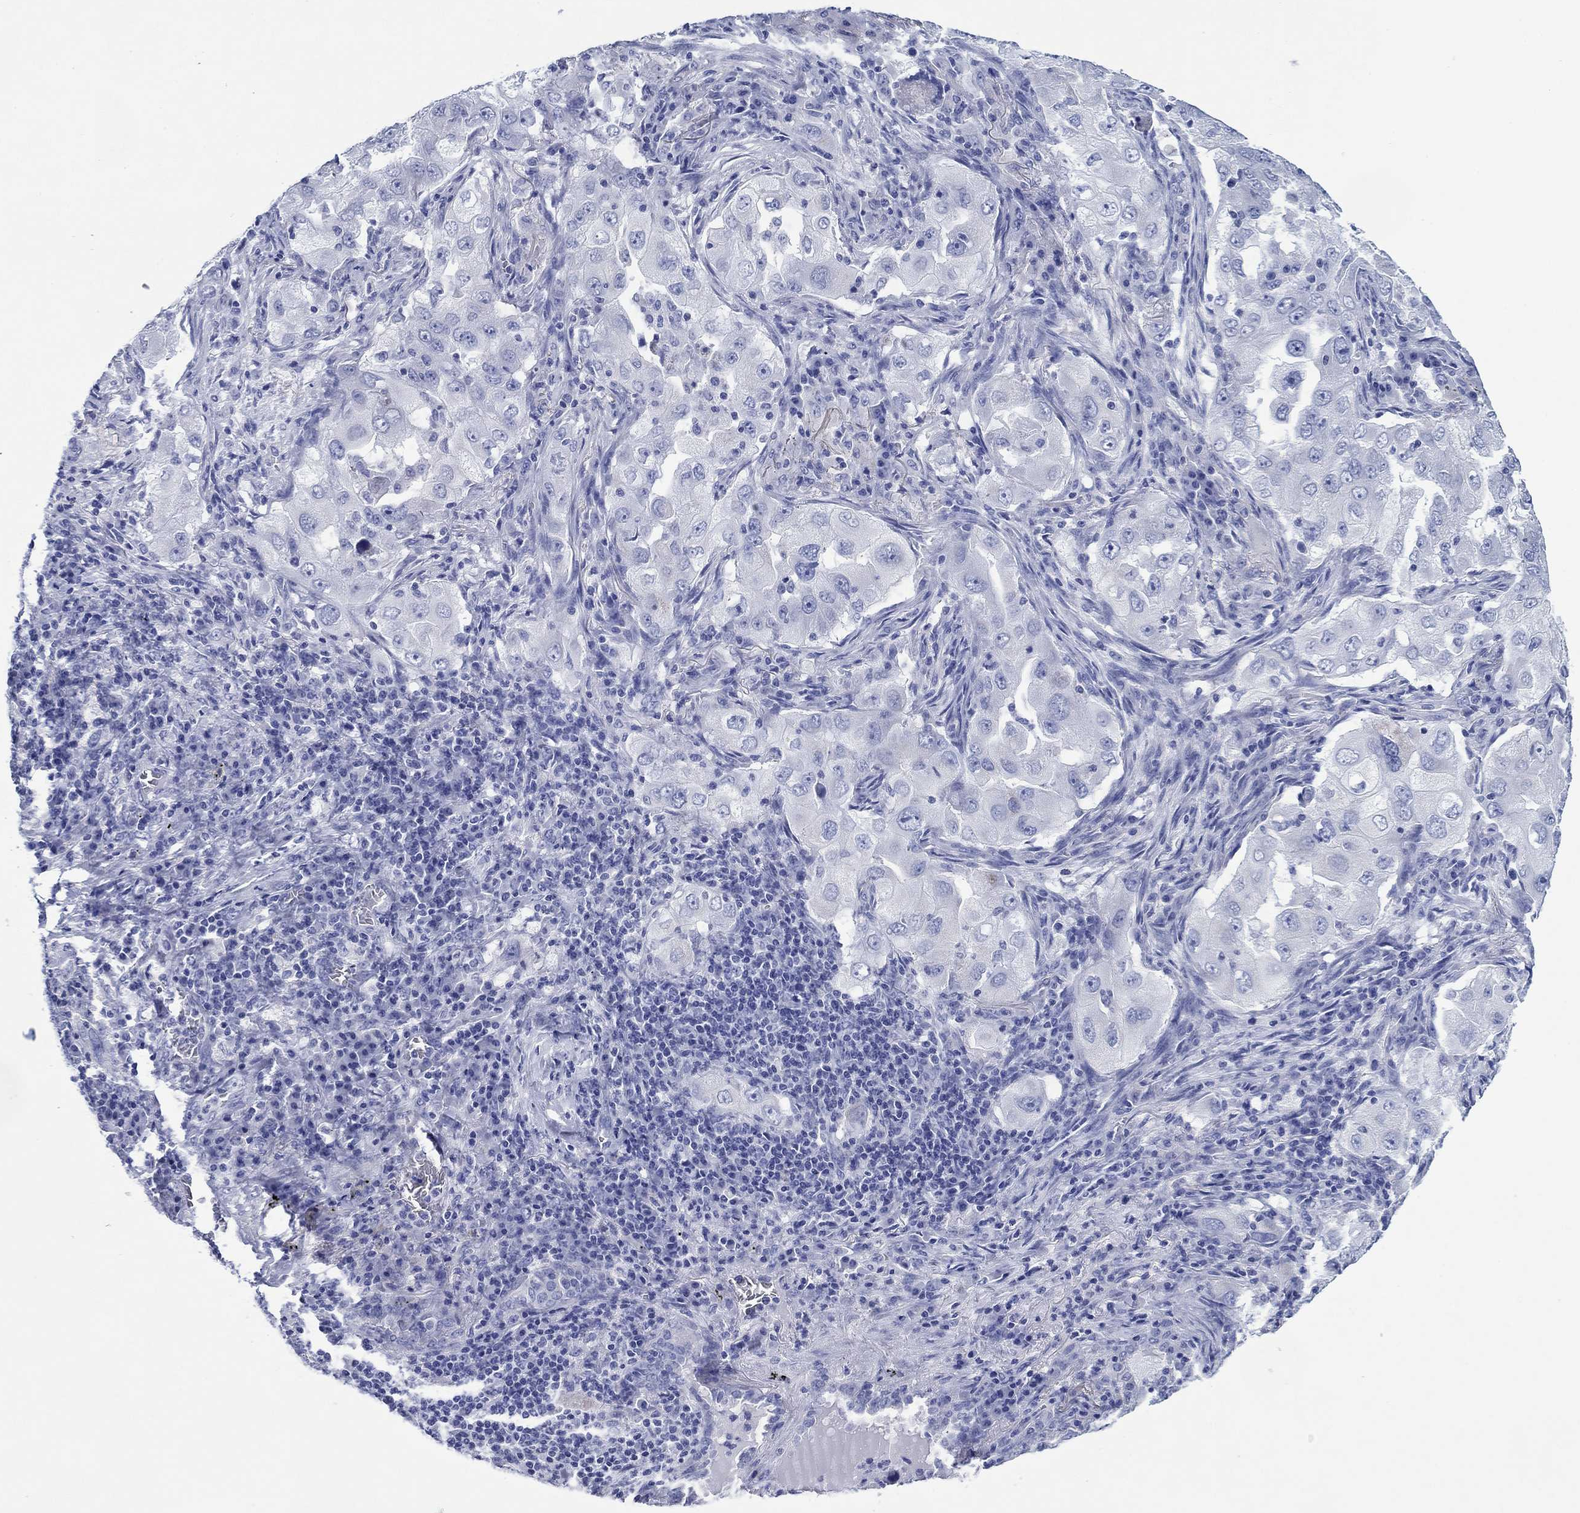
{"staining": {"intensity": "negative", "quantity": "none", "location": "none"}, "tissue": "lung cancer", "cell_type": "Tumor cells", "image_type": "cancer", "snomed": [{"axis": "morphology", "description": "Adenocarcinoma, NOS"}, {"axis": "topography", "description": "Lung"}], "caption": "A micrograph of lung cancer (adenocarcinoma) stained for a protein reveals no brown staining in tumor cells.", "gene": "HCRT", "patient": {"sex": "female", "age": 61}}